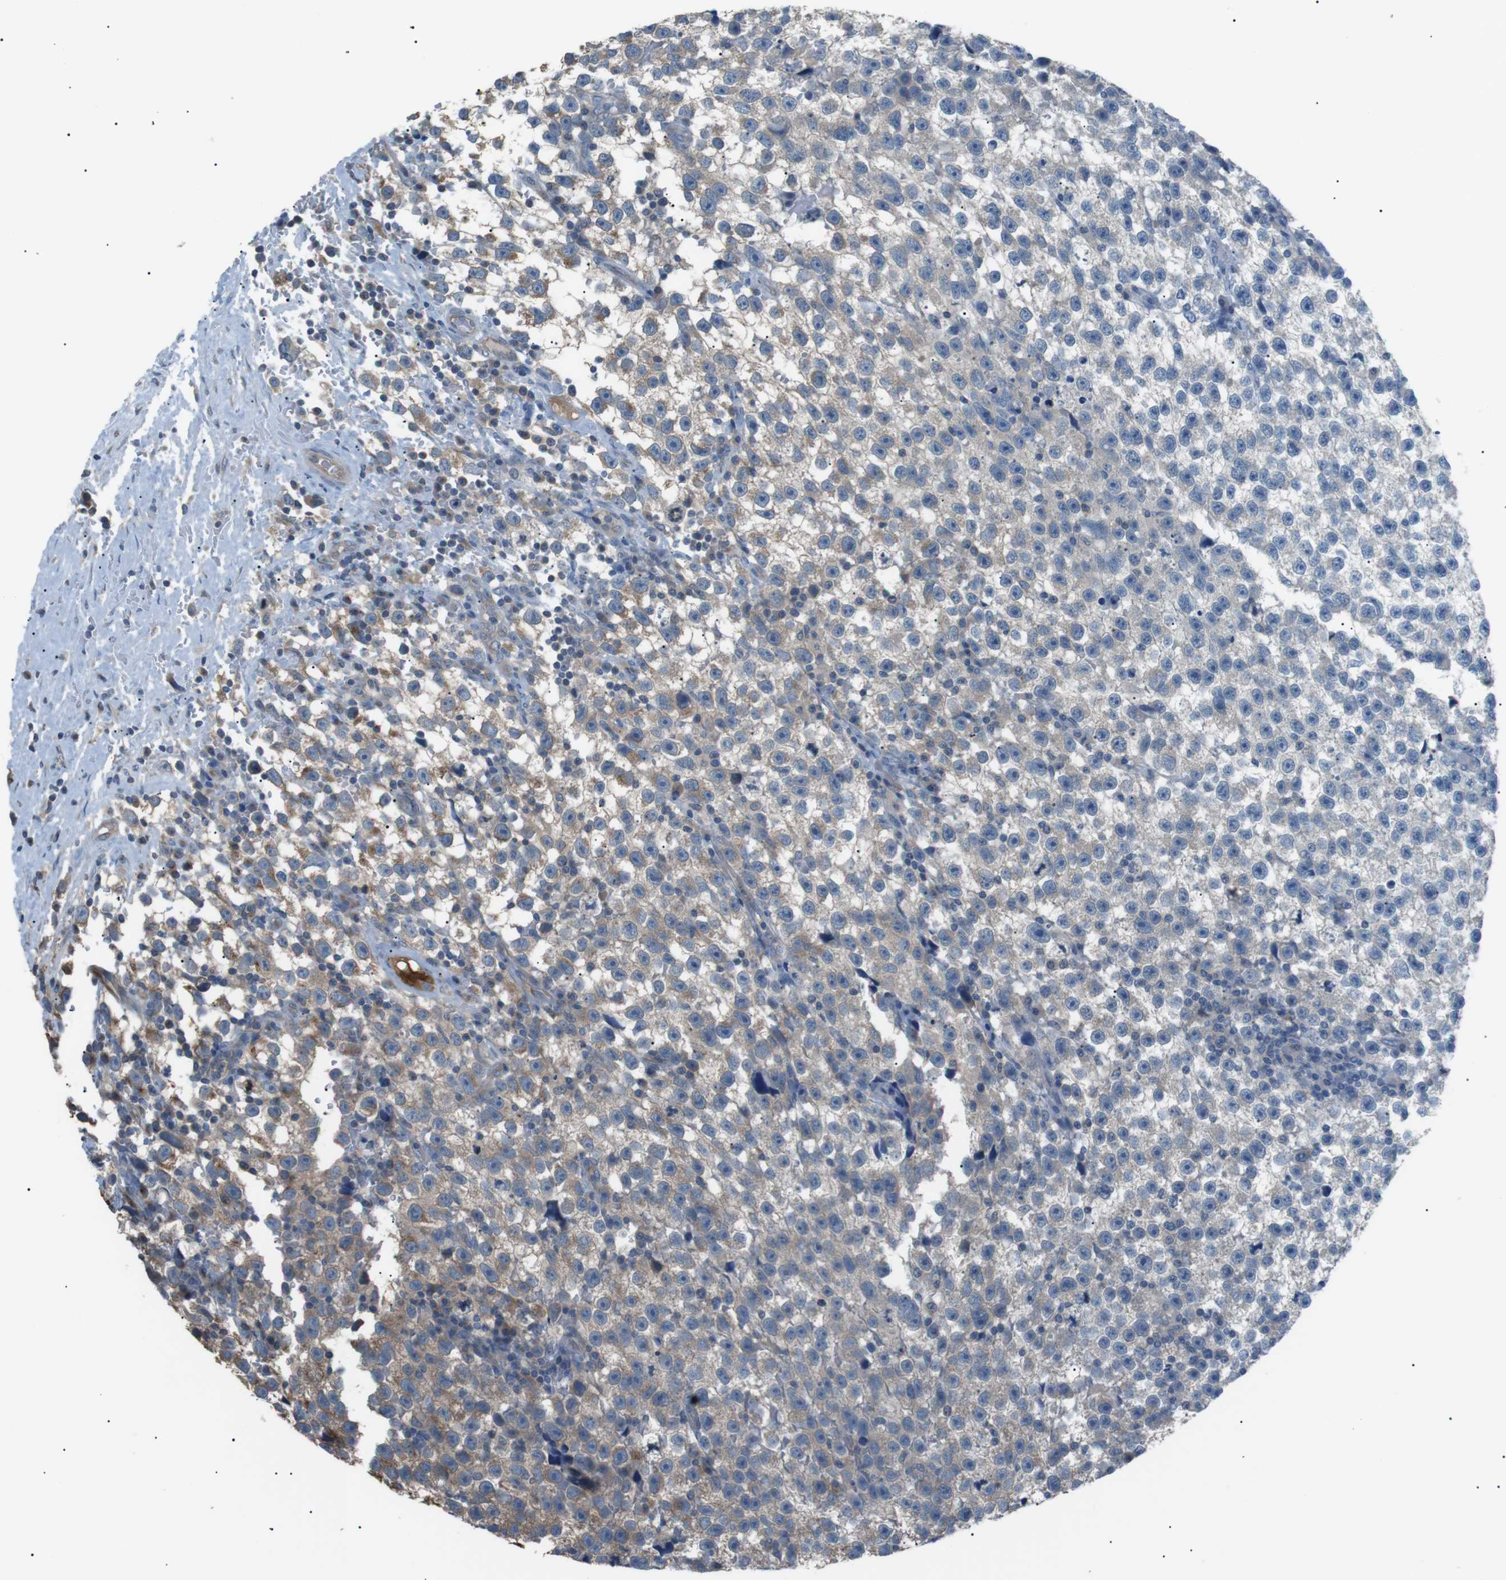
{"staining": {"intensity": "moderate", "quantity": "<25%", "location": "cytoplasmic/membranous"}, "tissue": "testis cancer", "cell_type": "Tumor cells", "image_type": "cancer", "snomed": [{"axis": "morphology", "description": "Seminoma, NOS"}, {"axis": "topography", "description": "Testis"}], "caption": "This photomicrograph shows immunohistochemistry staining of human testis cancer, with low moderate cytoplasmic/membranous expression in approximately <25% of tumor cells.", "gene": "CDH26", "patient": {"sex": "male", "age": 33}}